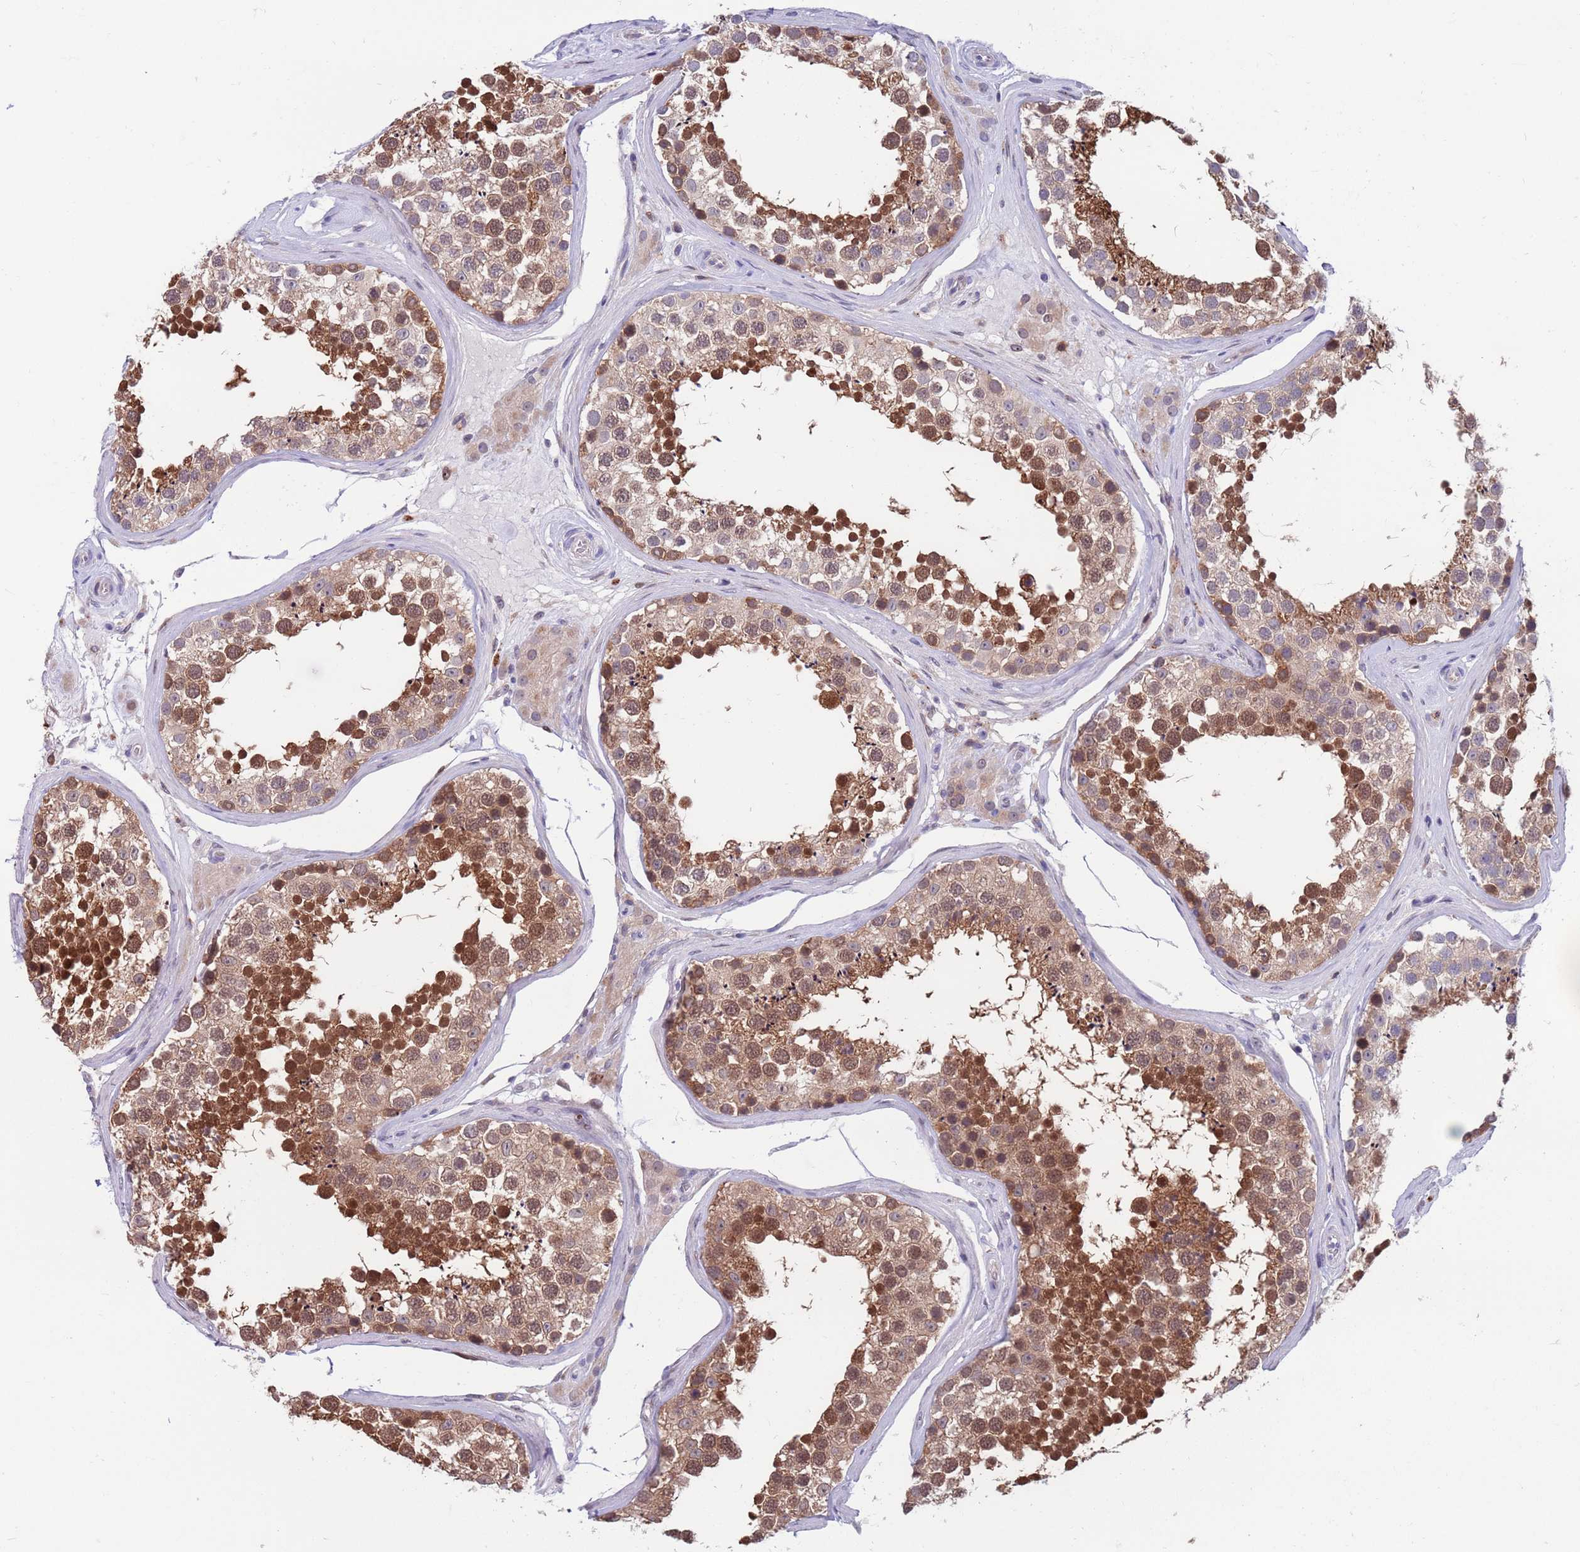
{"staining": {"intensity": "strong", "quantity": ">75%", "location": "cytoplasmic/membranous,nuclear"}, "tissue": "testis", "cell_type": "Cells in seminiferous ducts", "image_type": "normal", "snomed": [{"axis": "morphology", "description": "Normal tissue, NOS"}, {"axis": "topography", "description": "Testis"}], "caption": "This photomicrograph exhibits IHC staining of benign testis, with high strong cytoplasmic/membranous,nuclear expression in approximately >75% of cells in seminiferous ducts.", "gene": "KLHL29", "patient": {"sex": "male", "age": 46}}